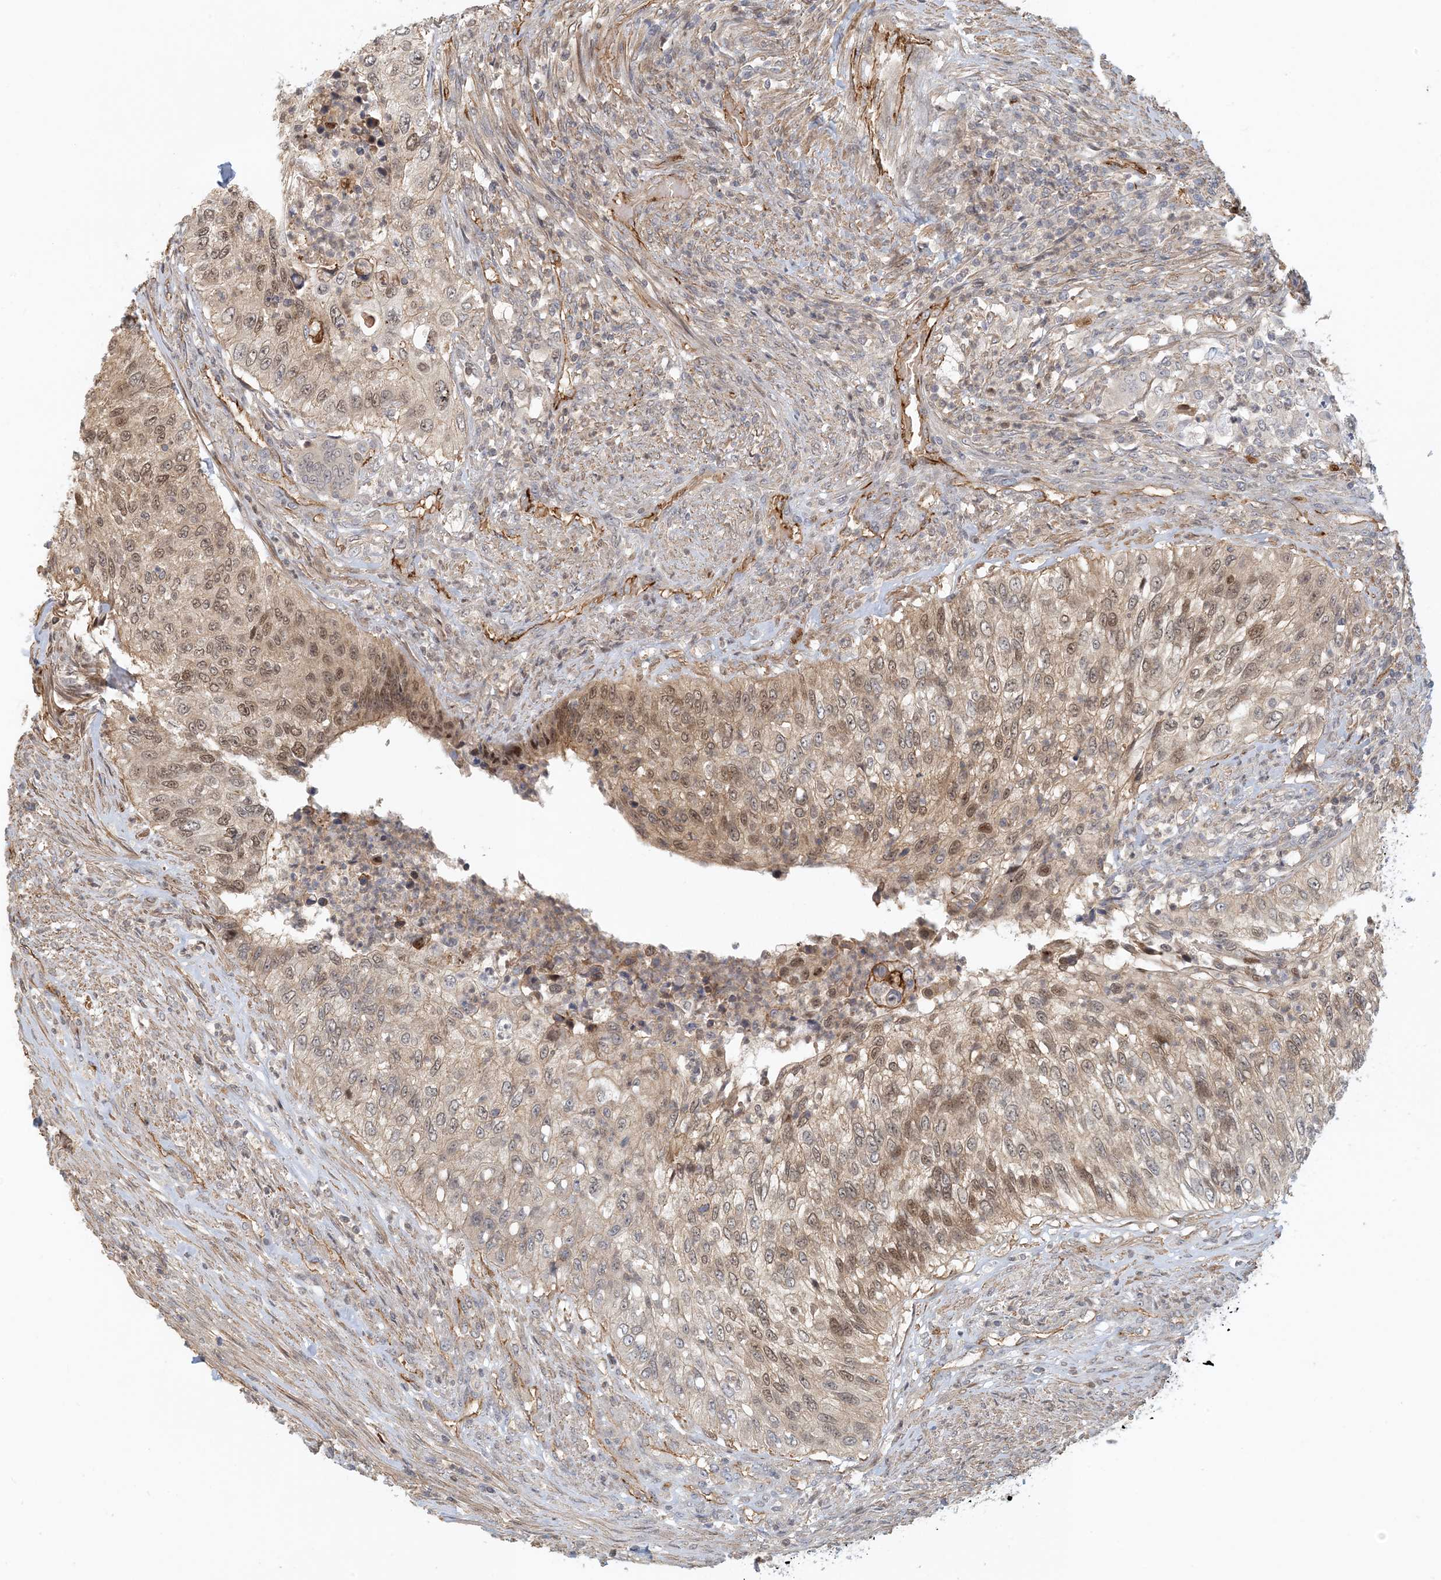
{"staining": {"intensity": "weak", "quantity": "25%-75%", "location": "nuclear"}, "tissue": "urothelial cancer", "cell_type": "Tumor cells", "image_type": "cancer", "snomed": [{"axis": "morphology", "description": "Urothelial carcinoma, High grade"}, {"axis": "topography", "description": "Urinary bladder"}], "caption": "Tumor cells show low levels of weak nuclear staining in about 25%-75% of cells in urothelial cancer.", "gene": "MAPKBP1", "patient": {"sex": "female", "age": 60}}